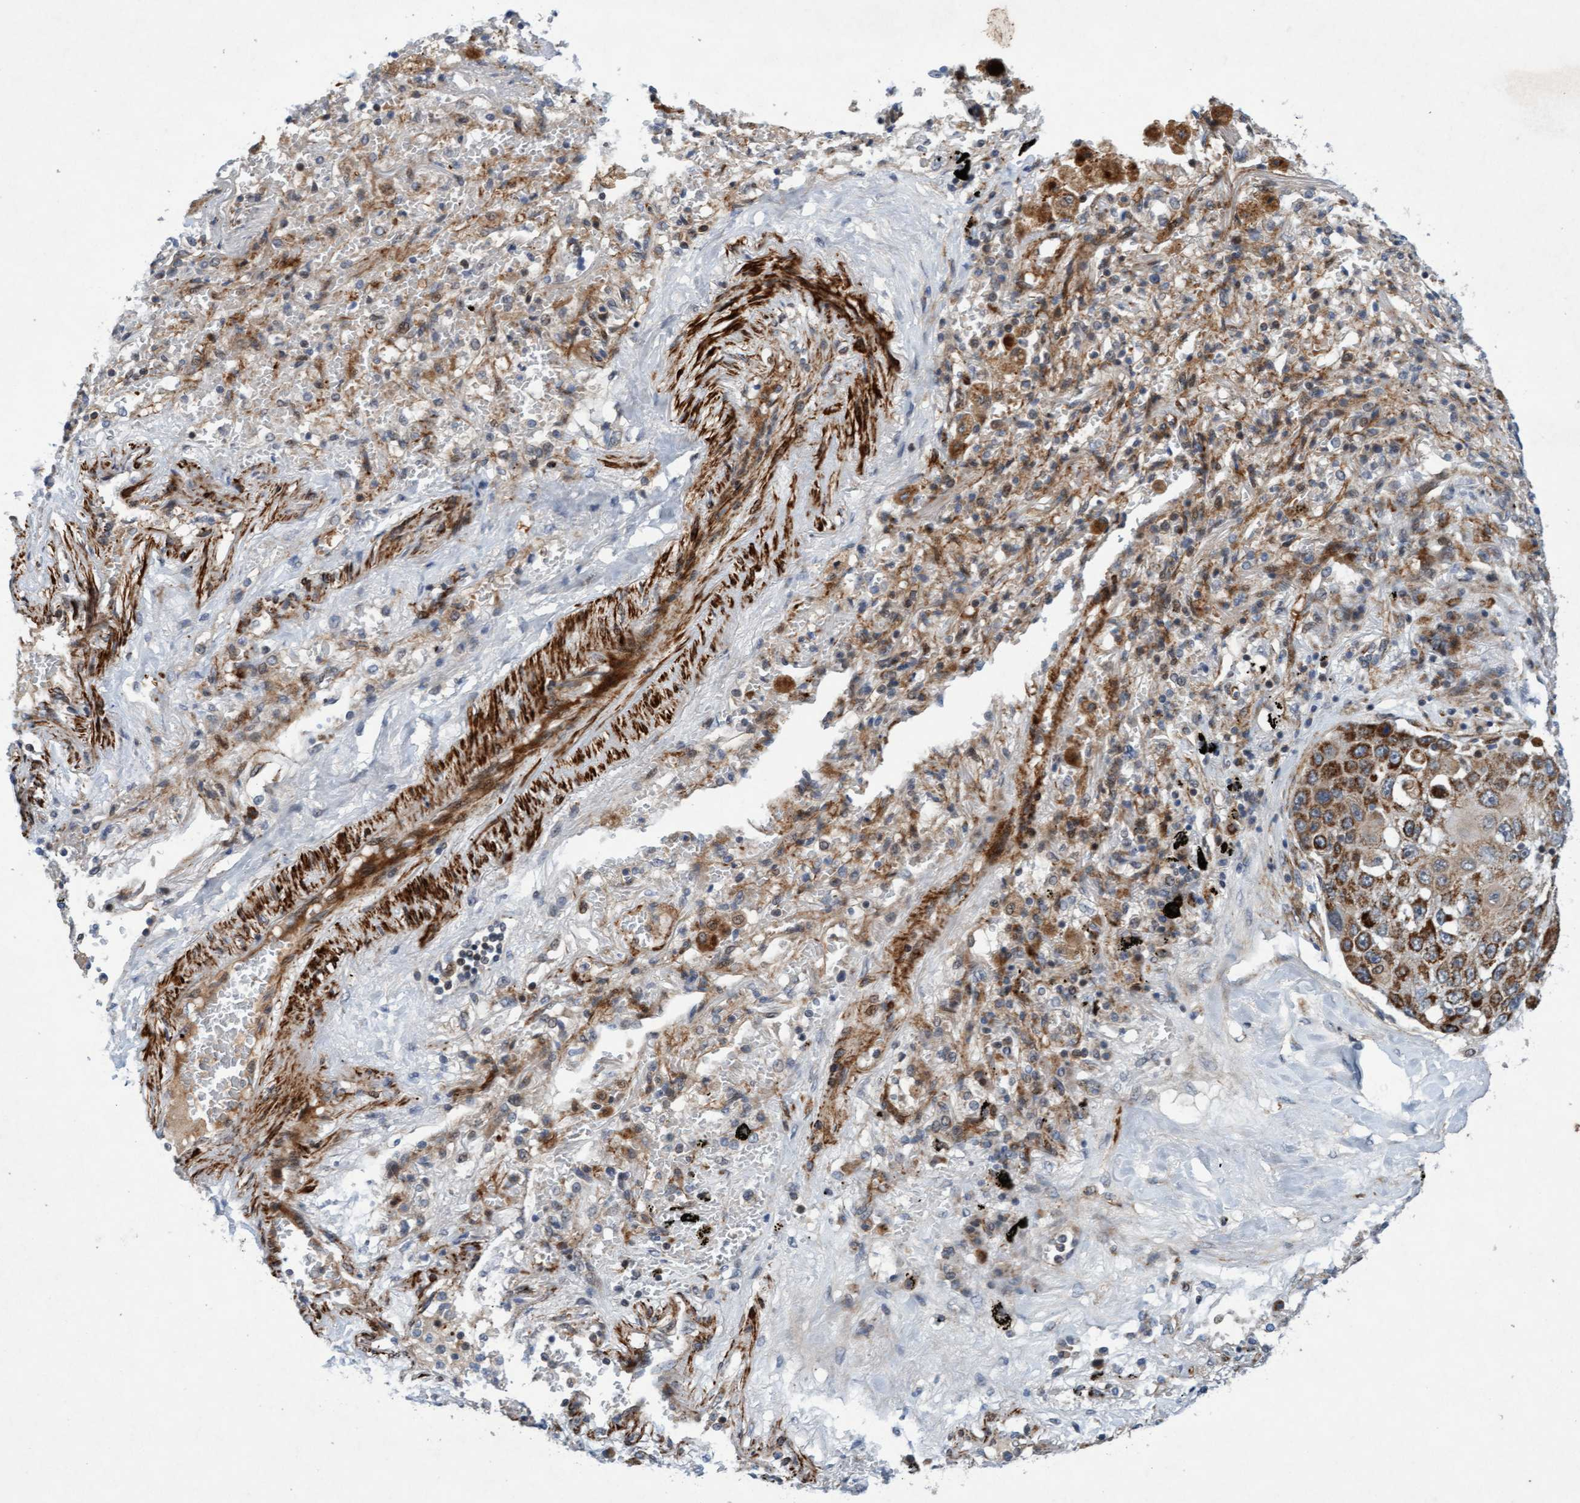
{"staining": {"intensity": "moderate", "quantity": ">75%", "location": "cytoplasmic/membranous"}, "tissue": "lung cancer", "cell_type": "Tumor cells", "image_type": "cancer", "snomed": [{"axis": "morphology", "description": "Squamous cell carcinoma, NOS"}, {"axis": "topography", "description": "Lung"}], "caption": "Protein expression analysis of squamous cell carcinoma (lung) shows moderate cytoplasmic/membranous expression in about >75% of tumor cells.", "gene": "TMEM70", "patient": {"sex": "male", "age": 61}}